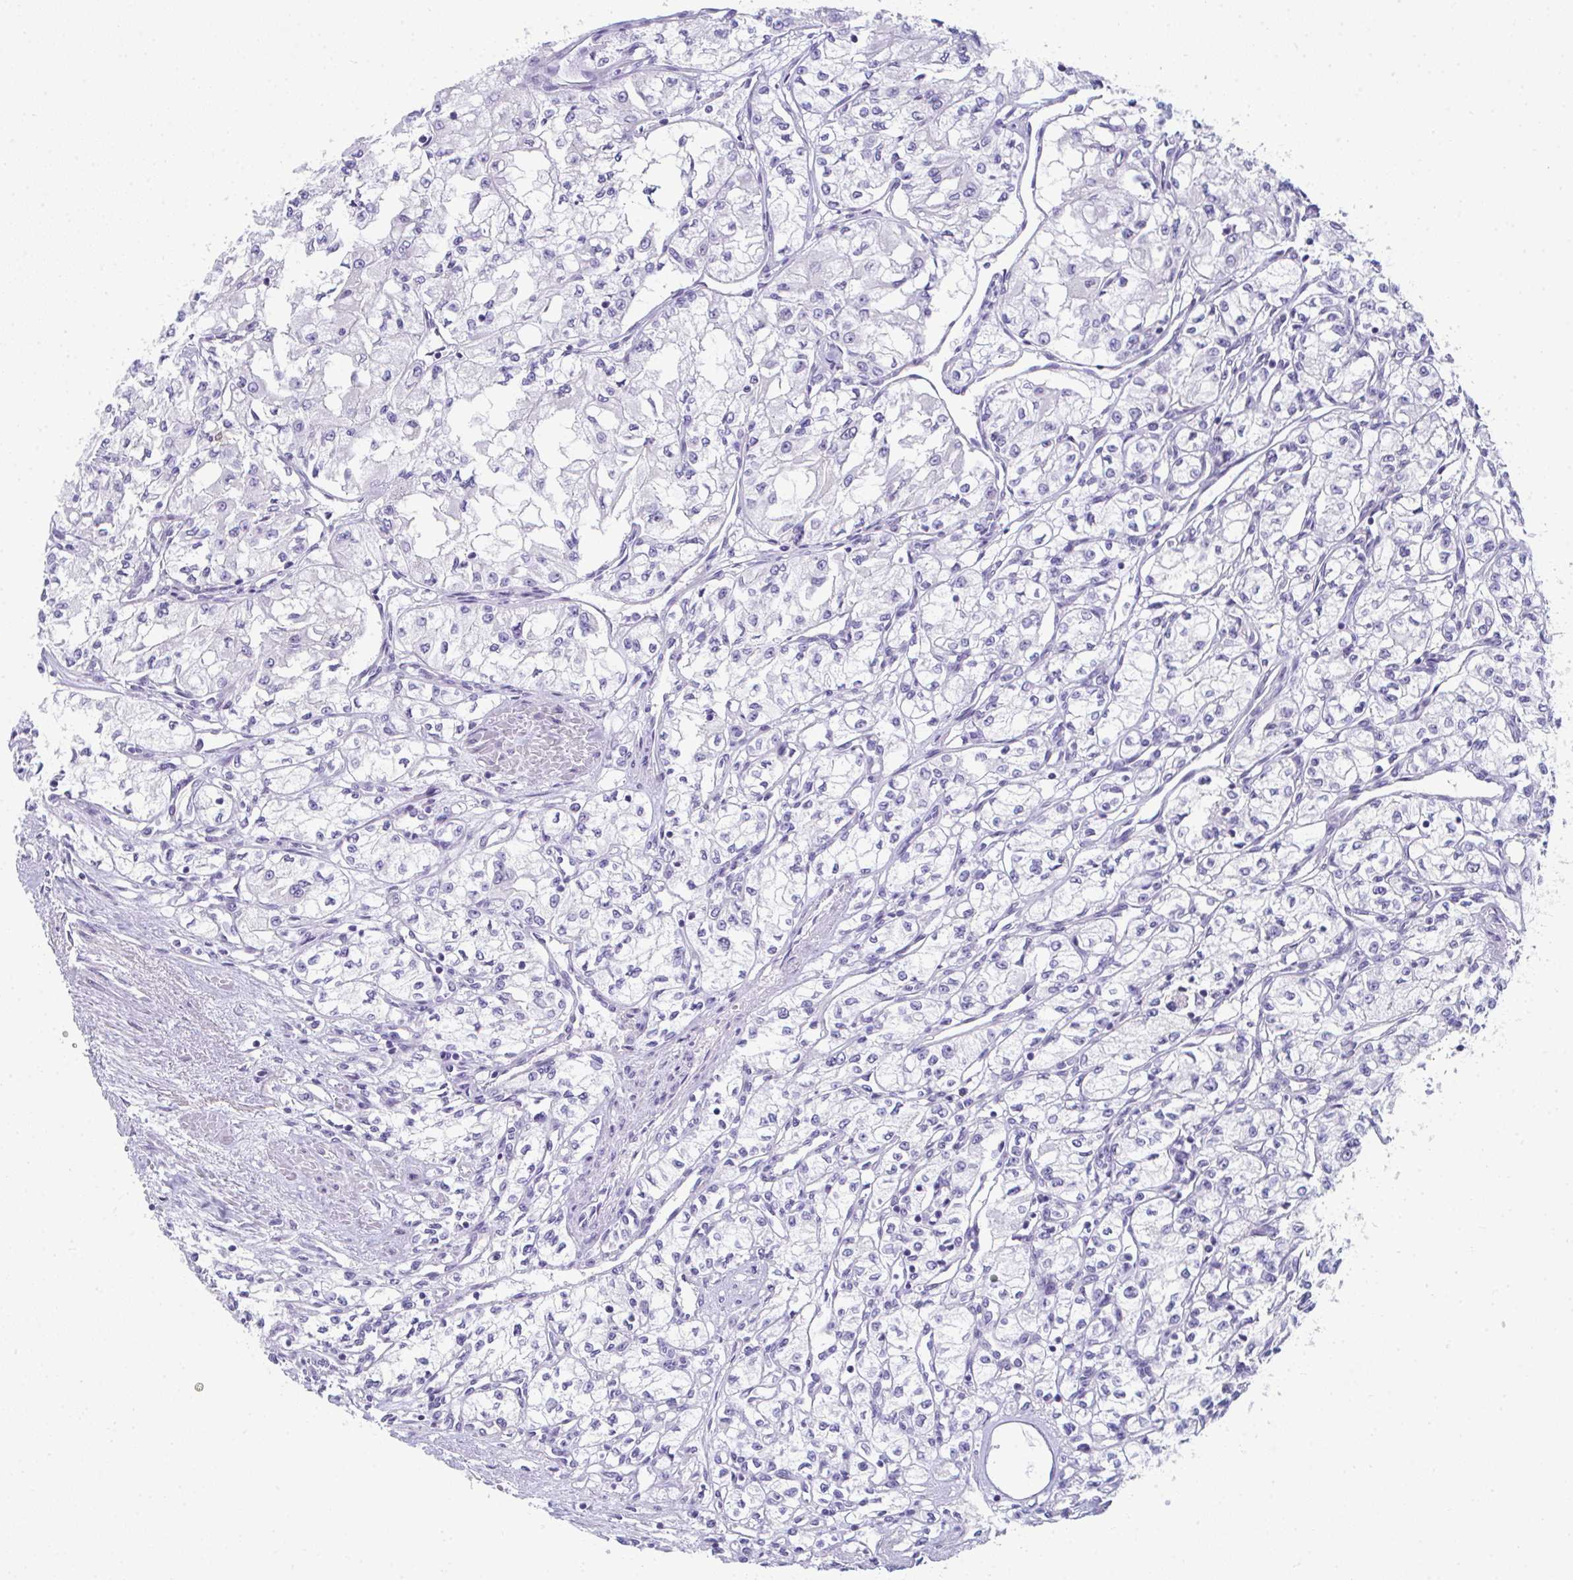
{"staining": {"intensity": "negative", "quantity": "none", "location": "none"}, "tissue": "renal cancer", "cell_type": "Tumor cells", "image_type": "cancer", "snomed": [{"axis": "morphology", "description": "Adenocarcinoma, NOS"}, {"axis": "topography", "description": "Kidney"}], "caption": "This is an IHC histopathology image of human renal cancer (adenocarcinoma). There is no staining in tumor cells.", "gene": "TTC30B", "patient": {"sex": "male", "age": 59}}